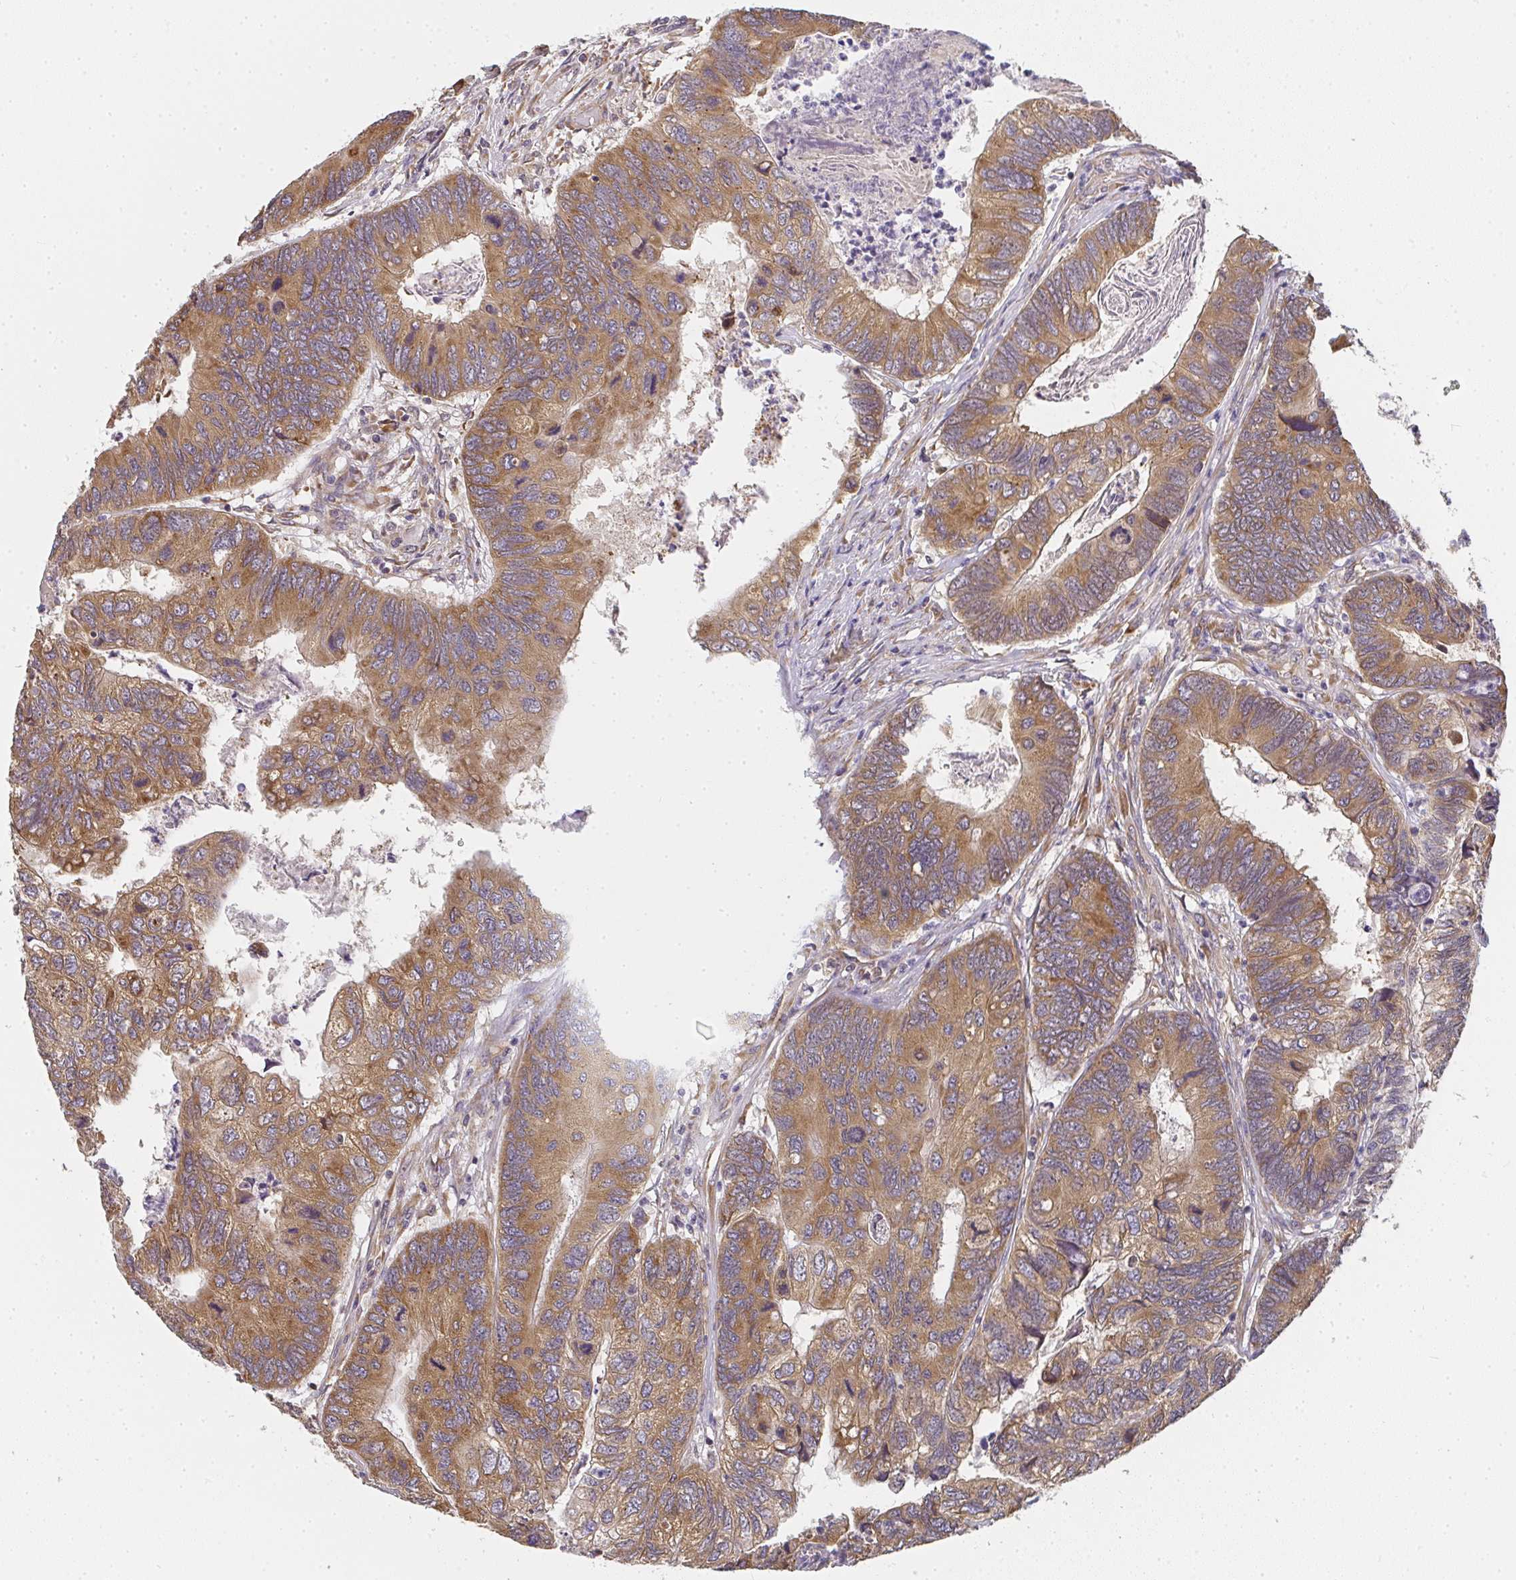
{"staining": {"intensity": "moderate", "quantity": ">75%", "location": "cytoplasmic/membranous"}, "tissue": "colorectal cancer", "cell_type": "Tumor cells", "image_type": "cancer", "snomed": [{"axis": "morphology", "description": "Adenocarcinoma, NOS"}, {"axis": "topography", "description": "Colon"}], "caption": "This photomicrograph displays immunohistochemistry staining of human colorectal cancer, with medium moderate cytoplasmic/membranous positivity in approximately >75% of tumor cells.", "gene": "SLC35B3", "patient": {"sex": "female", "age": 67}}